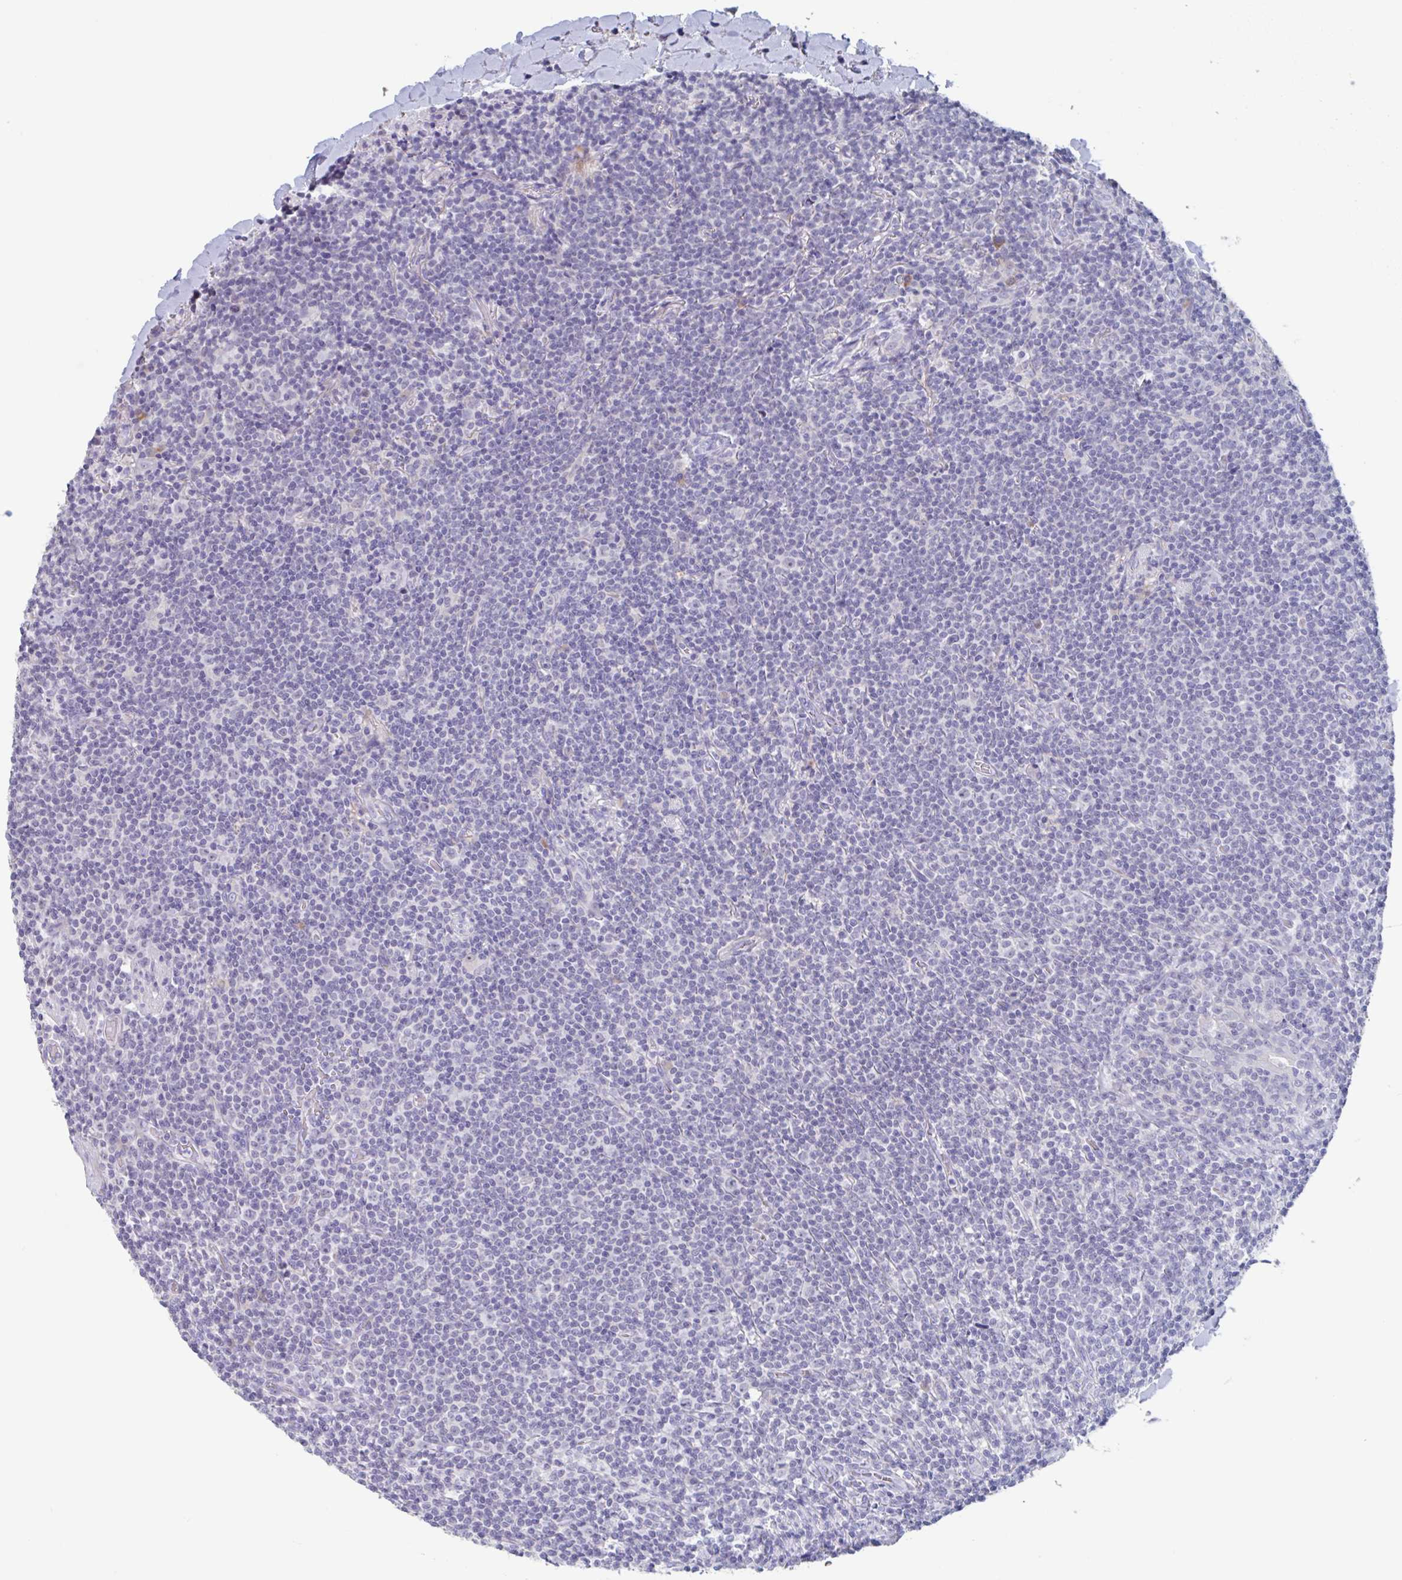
{"staining": {"intensity": "negative", "quantity": "none", "location": "none"}, "tissue": "lymphoma", "cell_type": "Tumor cells", "image_type": "cancer", "snomed": [{"axis": "morphology", "description": "Malignant lymphoma, non-Hodgkin's type, Low grade"}, {"axis": "topography", "description": "Lung"}], "caption": "Tumor cells are negative for protein expression in human lymphoma. The staining is performed using DAB (3,3'-diaminobenzidine) brown chromogen with nuclei counter-stained in using hematoxylin.", "gene": "NOXRED1", "patient": {"sex": "female", "age": 71}}